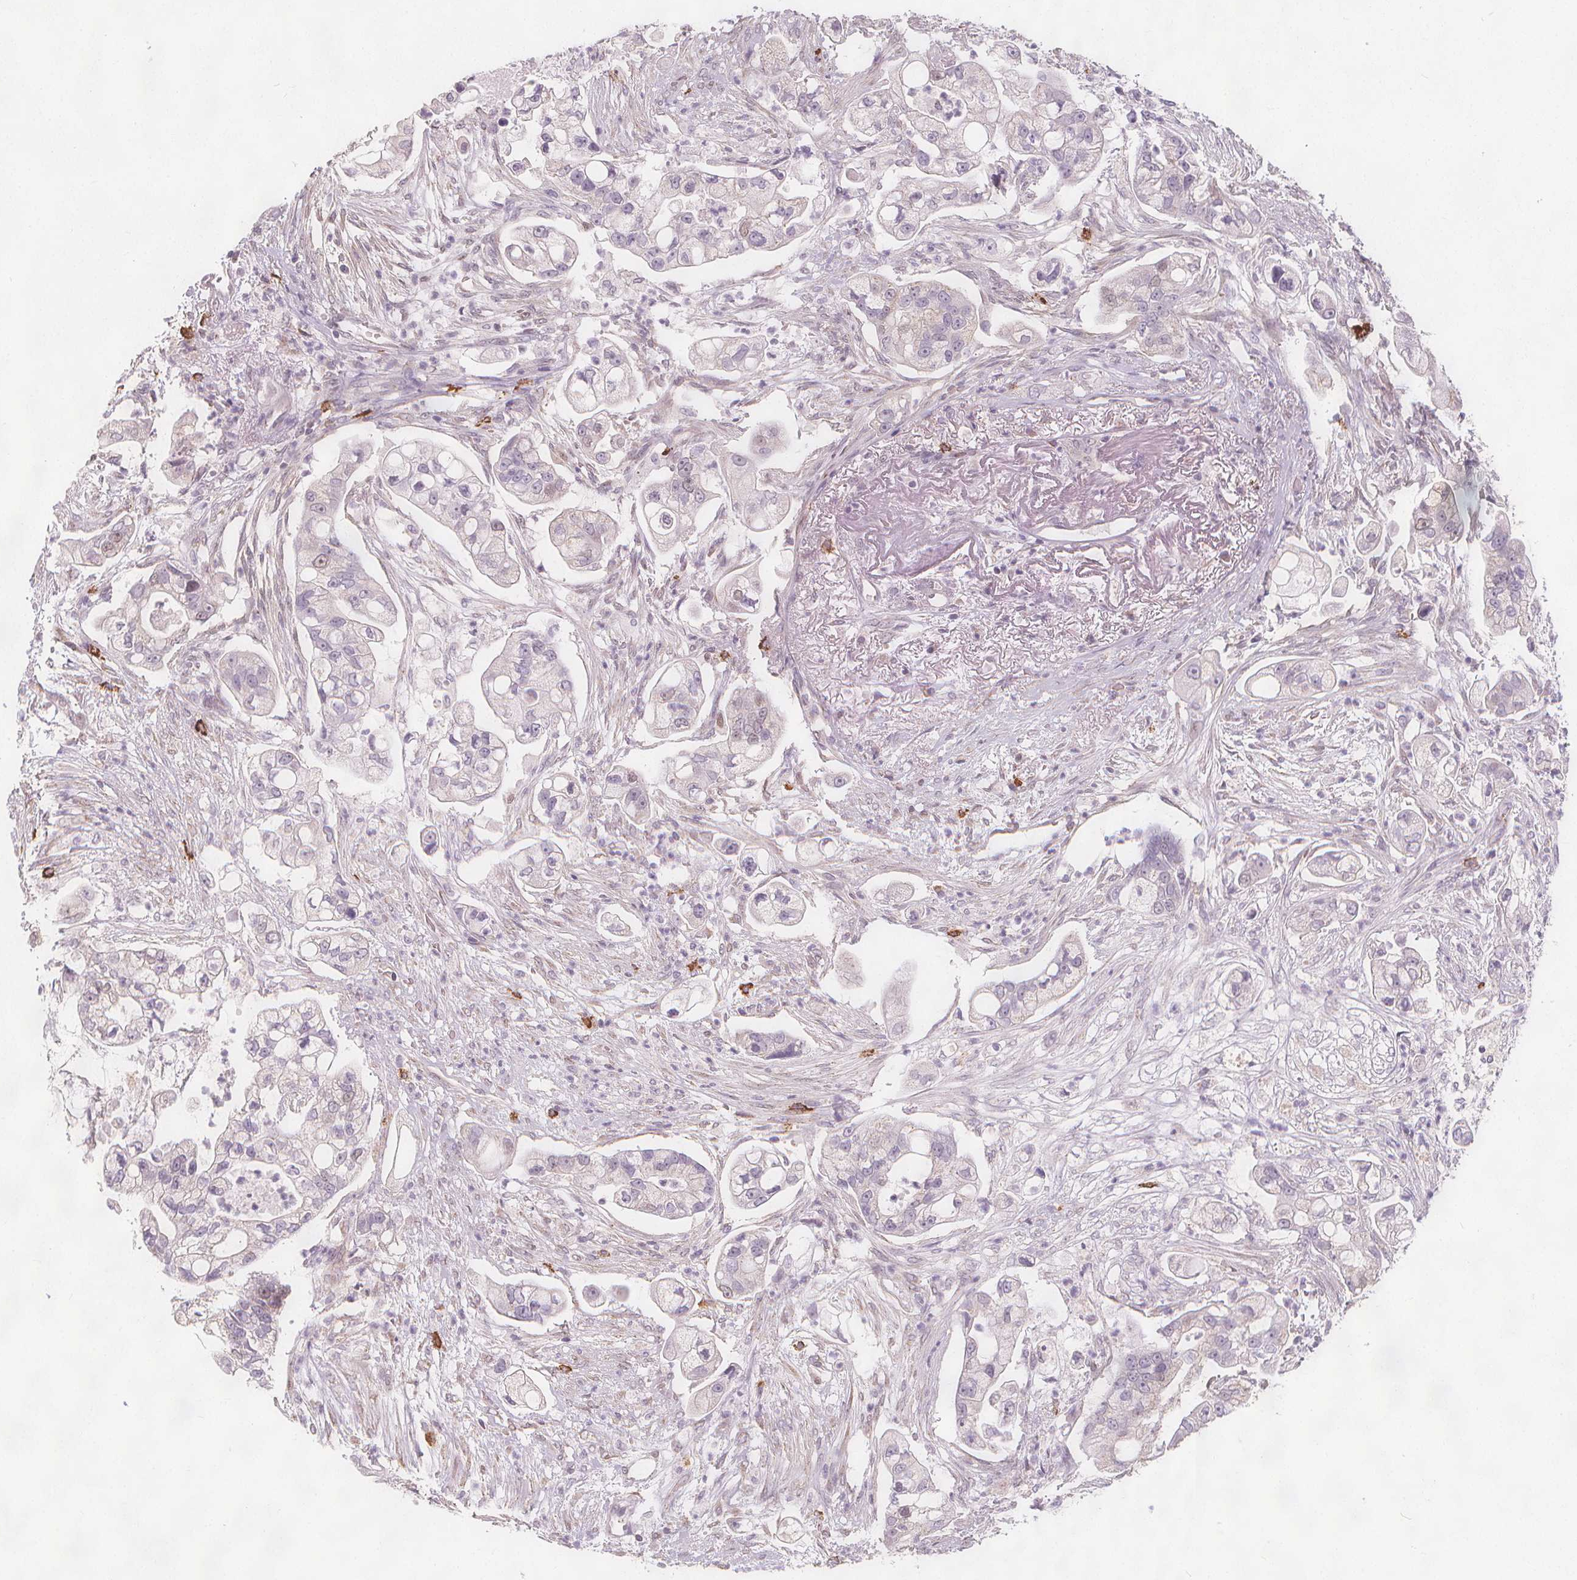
{"staining": {"intensity": "negative", "quantity": "none", "location": "none"}, "tissue": "pancreatic cancer", "cell_type": "Tumor cells", "image_type": "cancer", "snomed": [{"axis": "morphology", "description": "Adenocarcinoma, NOS"}, {"axis": "topography", "description": "Pancreas"}], "caption": "Photomicrograph shows no protein expression in tumor cells of pancreatic cancer (adenocarcinoma) tissue.", "gene": "TIPIN", "patient": {"sex": "female", "age": 69}}